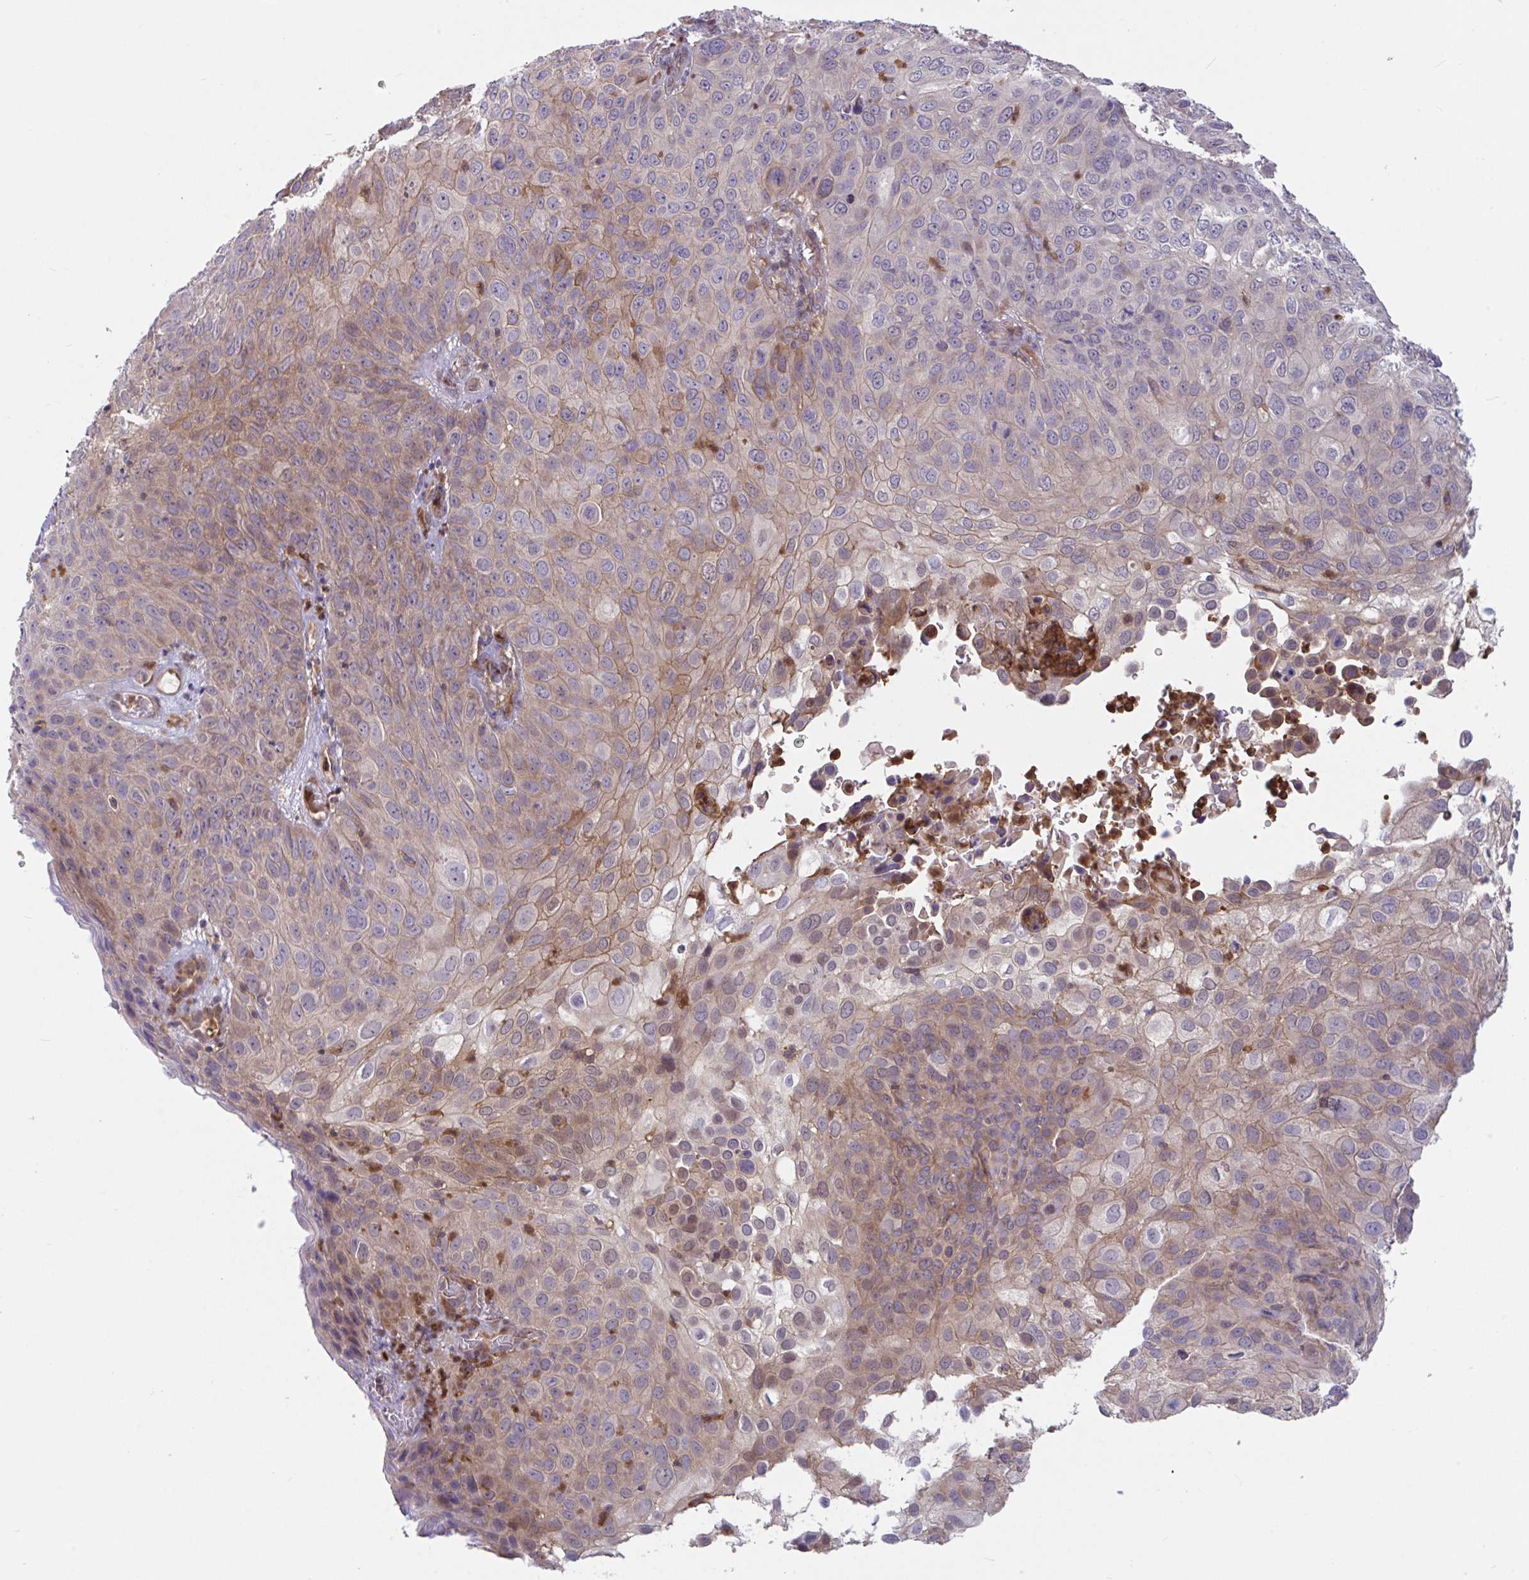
{"staining": {"intensity": "moderate", "quantity": "<25%", "location": "cytoplasmic/membranous,nuclear"}, "tissue": "skin cancer", "cell_type": "Tumor cells", "image_type": "cancer", "snomed": [{"axis": "morphology", "description": "Squamous cell carcinoma, NOS"}, {"axis": "topography", "description": "Skin"}], "caption": "Brown immunohistochemical staining in human skin cancer demonstrates moderate cytoplasmic/membranous and nuclear positivity in approximately <25% of tumor cells.", "gene": "LMNTD2", "patient": {"sex": "male", "age": 87}}